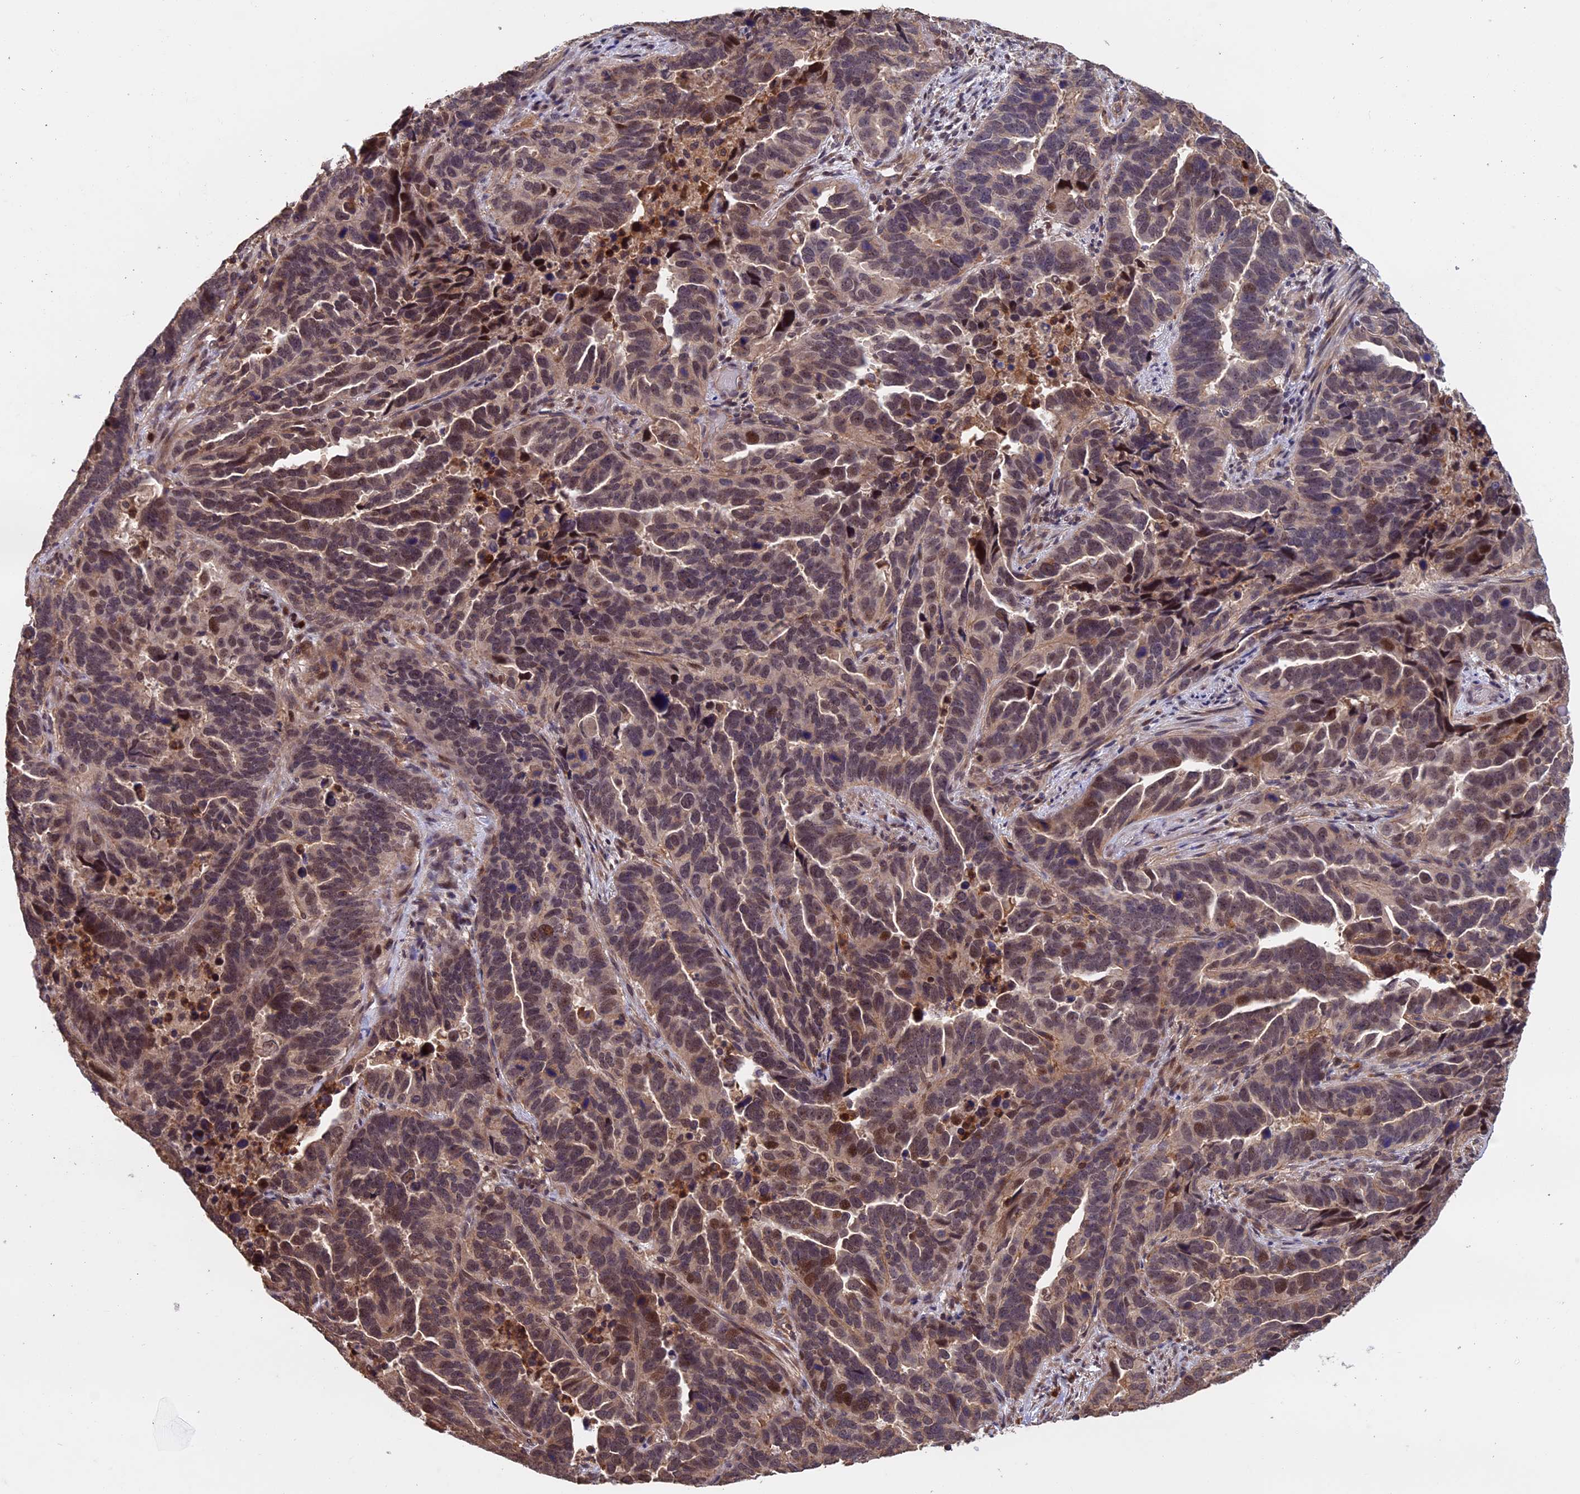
{"staining": {"intensity": "weak", "quantity": "25%-75%", "location": "cytoplasmic/membranous,nuclear"}, "tissue": "endometrial cancer", "cell_type": "Tumor cells", "image_type": "cancer", "snomed": [{"axis": "morphology", "description": "Adenocarcinoma, NOS"}, {"axis": "topography", "description": "Endometrium"}], "caption": "IHC histopathology image of human endometrial adenocarcinoma stained for a protein (brown), which shows low levels of weak cytoplasmic/membranous and nuclear positivity in about 25%-75% of tumor cells.", "gene": "PKD2L2", "patient": {"sex": "female", "age": 65}}